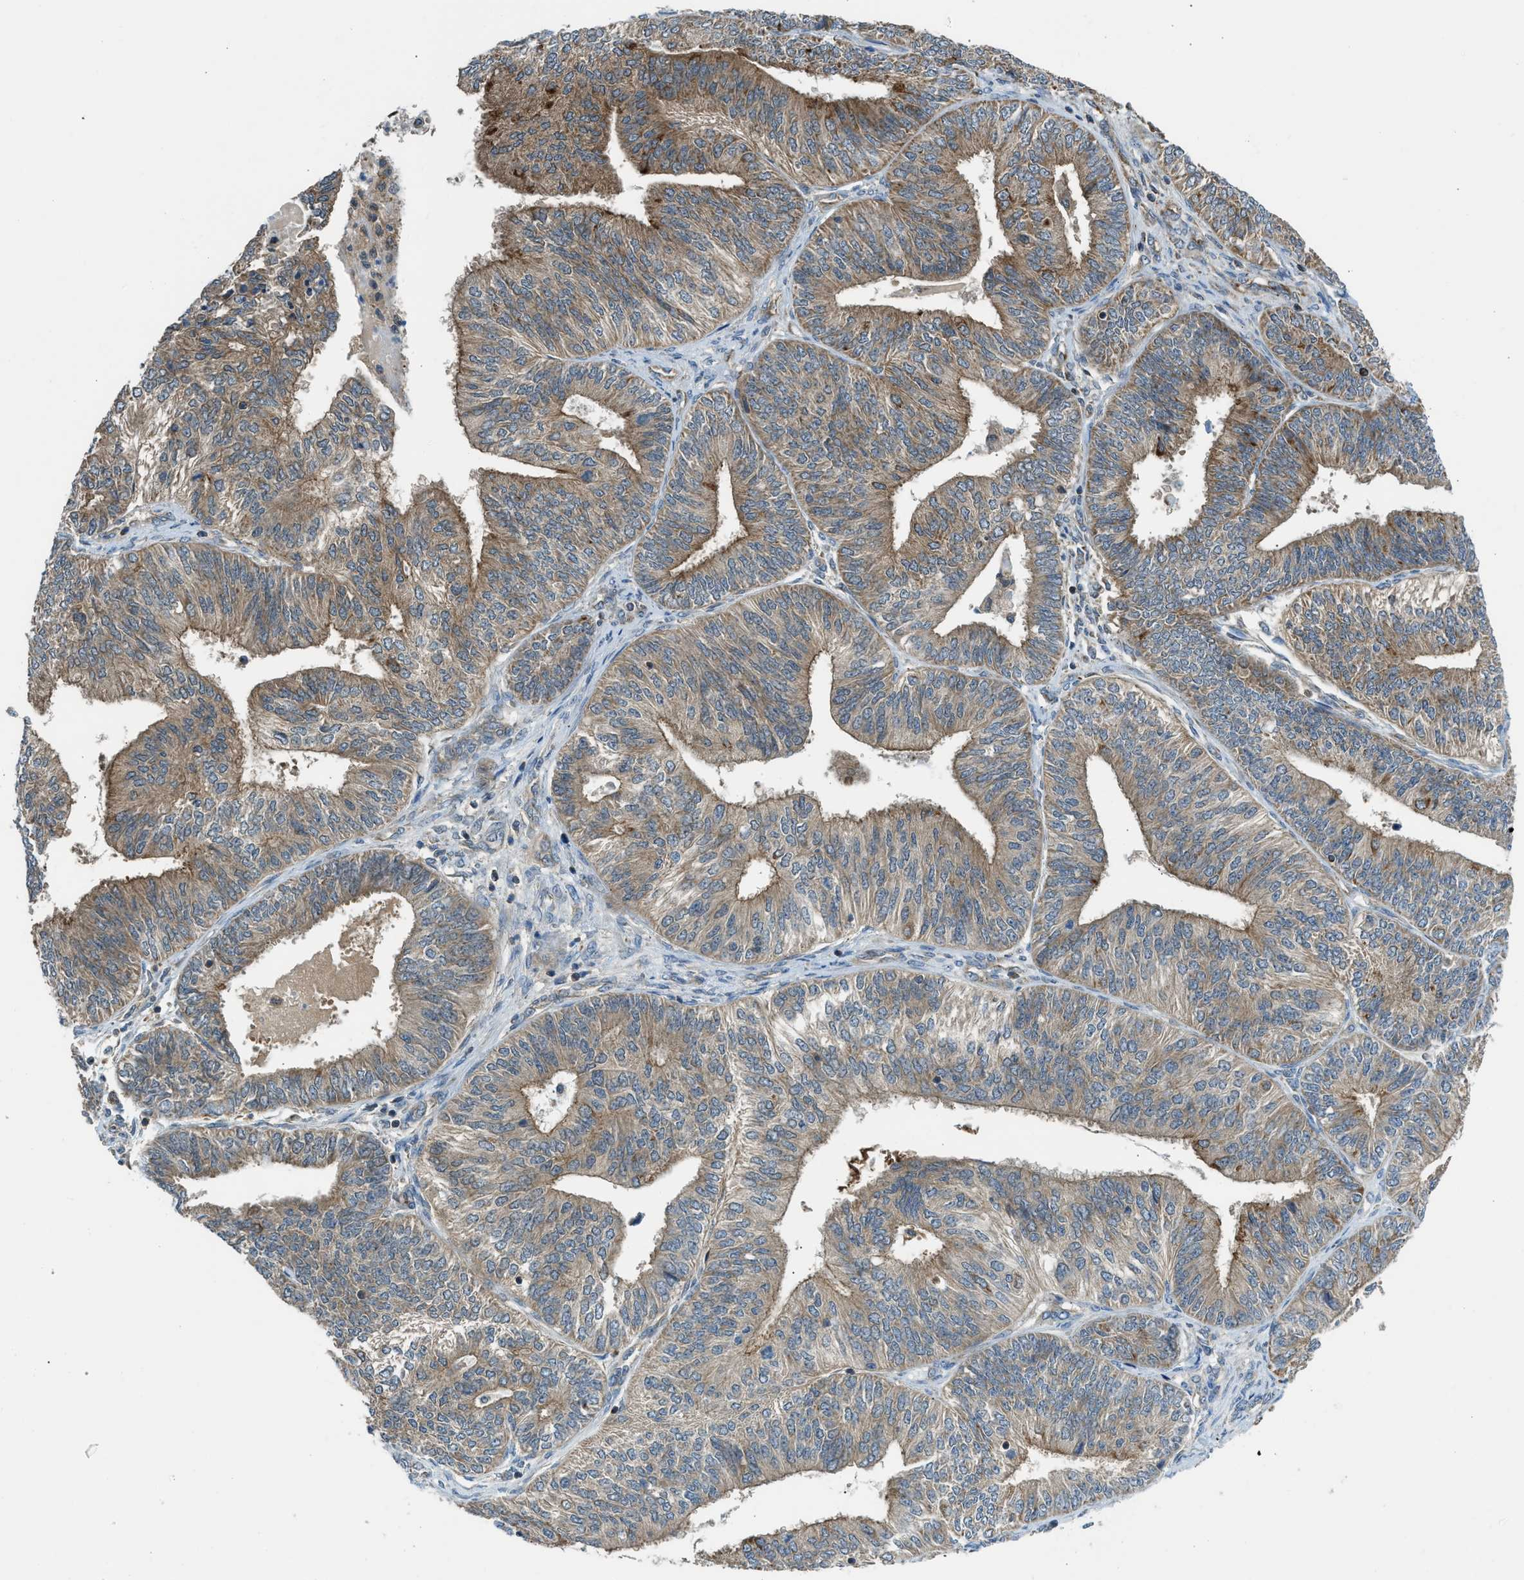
{"staining": {"intensity": "moderate", "quantity": "25%-75%", "location": "cytoplasmic/membranous"}, "tissue": "endometrial cancer", "cell_type": "Tumor cells", "image_type": "cancer", "snomed": [{"axis": "morphology", "description": "Adenocarcinoma, NOS"}, {"axis": "topography", "description": "Endometrium"}], "caption": "Immunohistochemical staining of human endometrial adenocarcinoma displays moderate cytoplasmic/membranous protein staining in approximately 25%-75% of tumor cells.", "gene": "SESN2", "patient": {"sex": "female", "age": 58}}